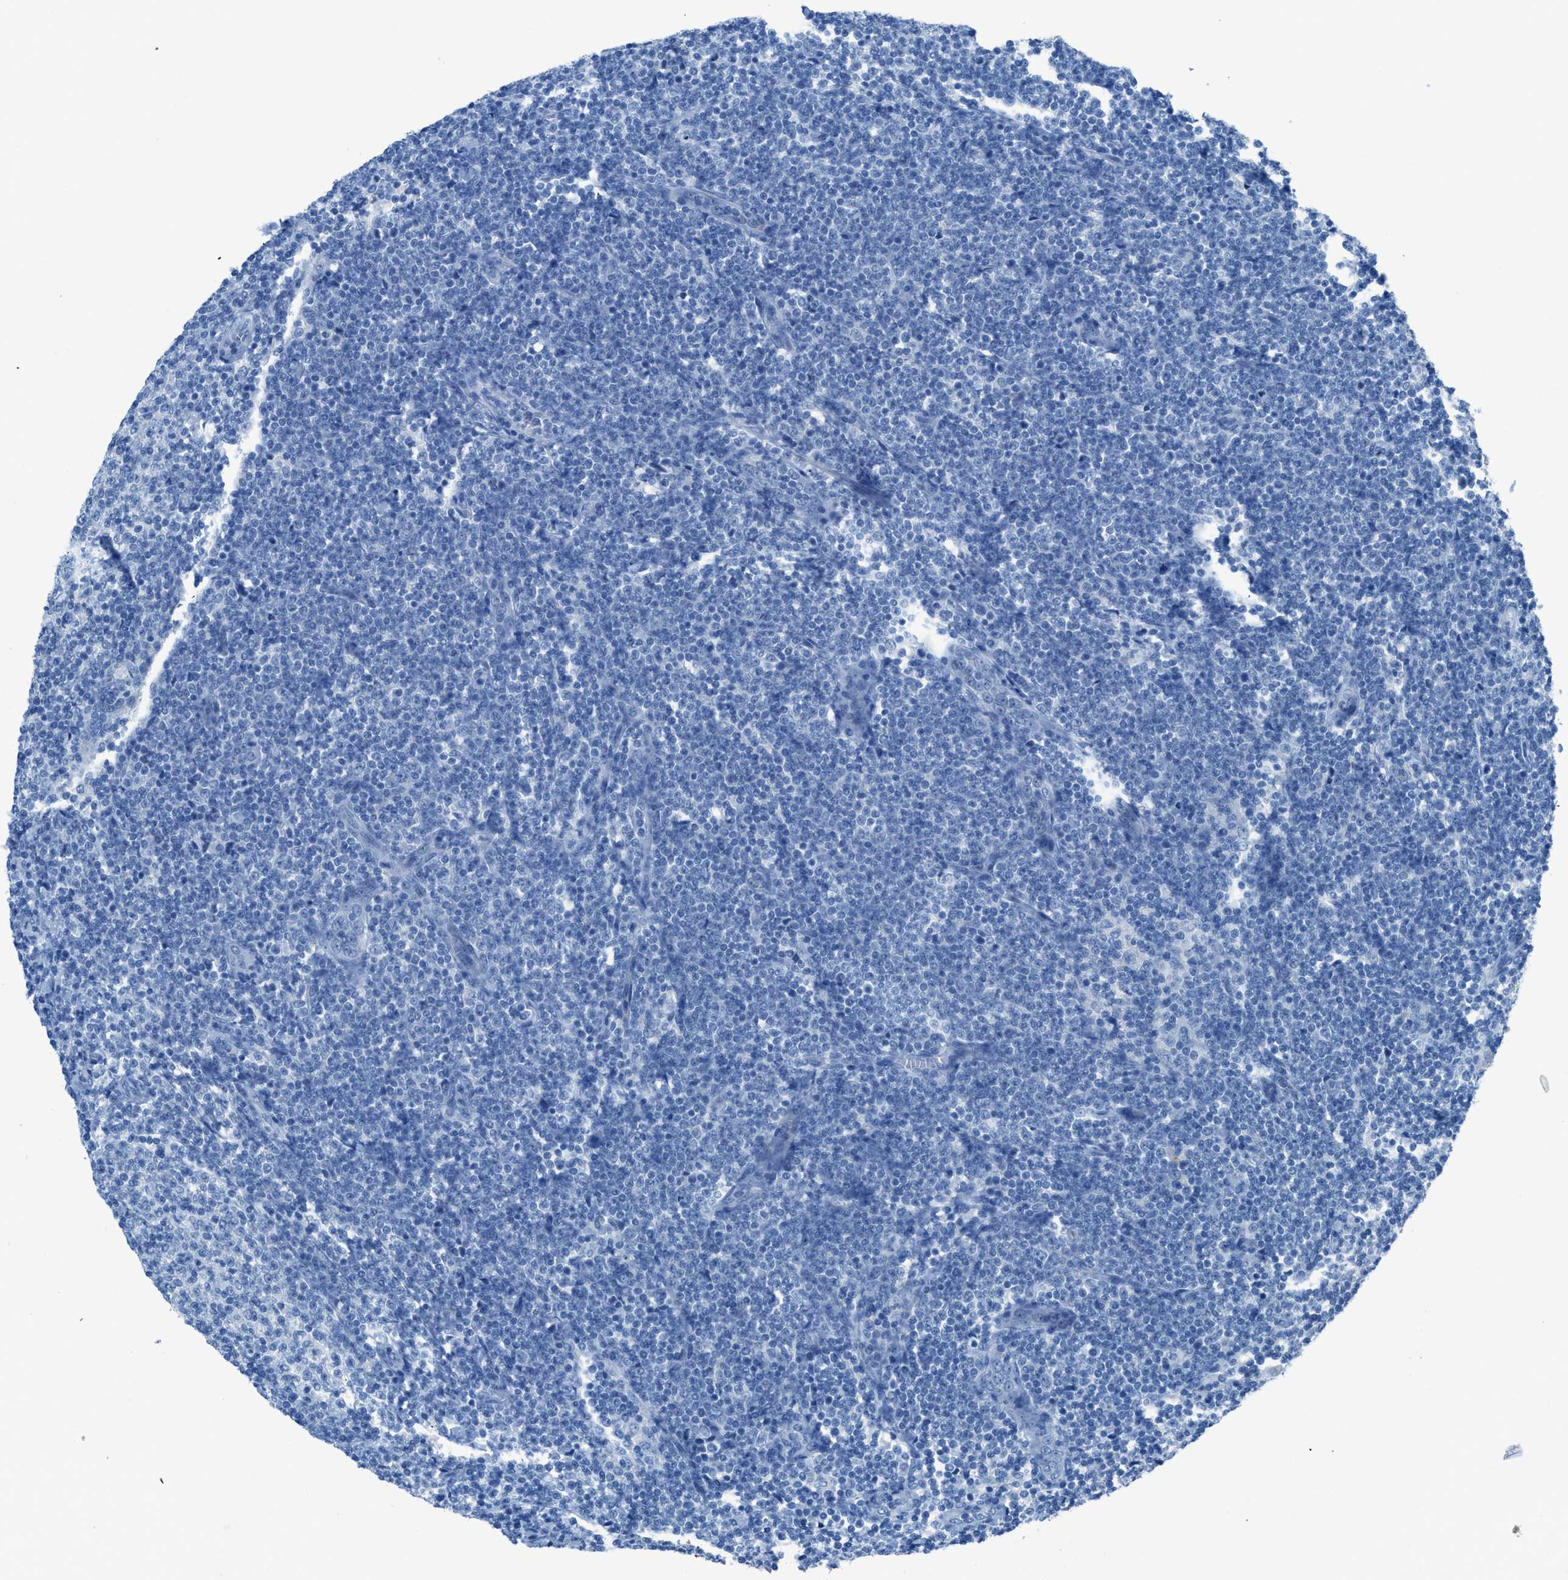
{"staining": {"intensity": "negative", "quantity": "none", "location": "none"}, "tissue": "lymphoma", "cell_type": "Tumor cells", "image_type": "cancer", "snomed": [{"axis": "morphology", "description": "Malignant lymphoma, non-Hodgkin's type, Low grade"}, {"axis": "topography", "description": "Lymph node"}], "caption": "Tumor cells show no significant expression in low-grade malignant lymphoma, non-Hodgkin's type. Brightfield microscopy of immunohistochemistry stained with DAB (brown) and hematoxylin (blue), captured at high magnification.", "gene": "ACAN", "patient": {"sex": "male", "age": 66}}